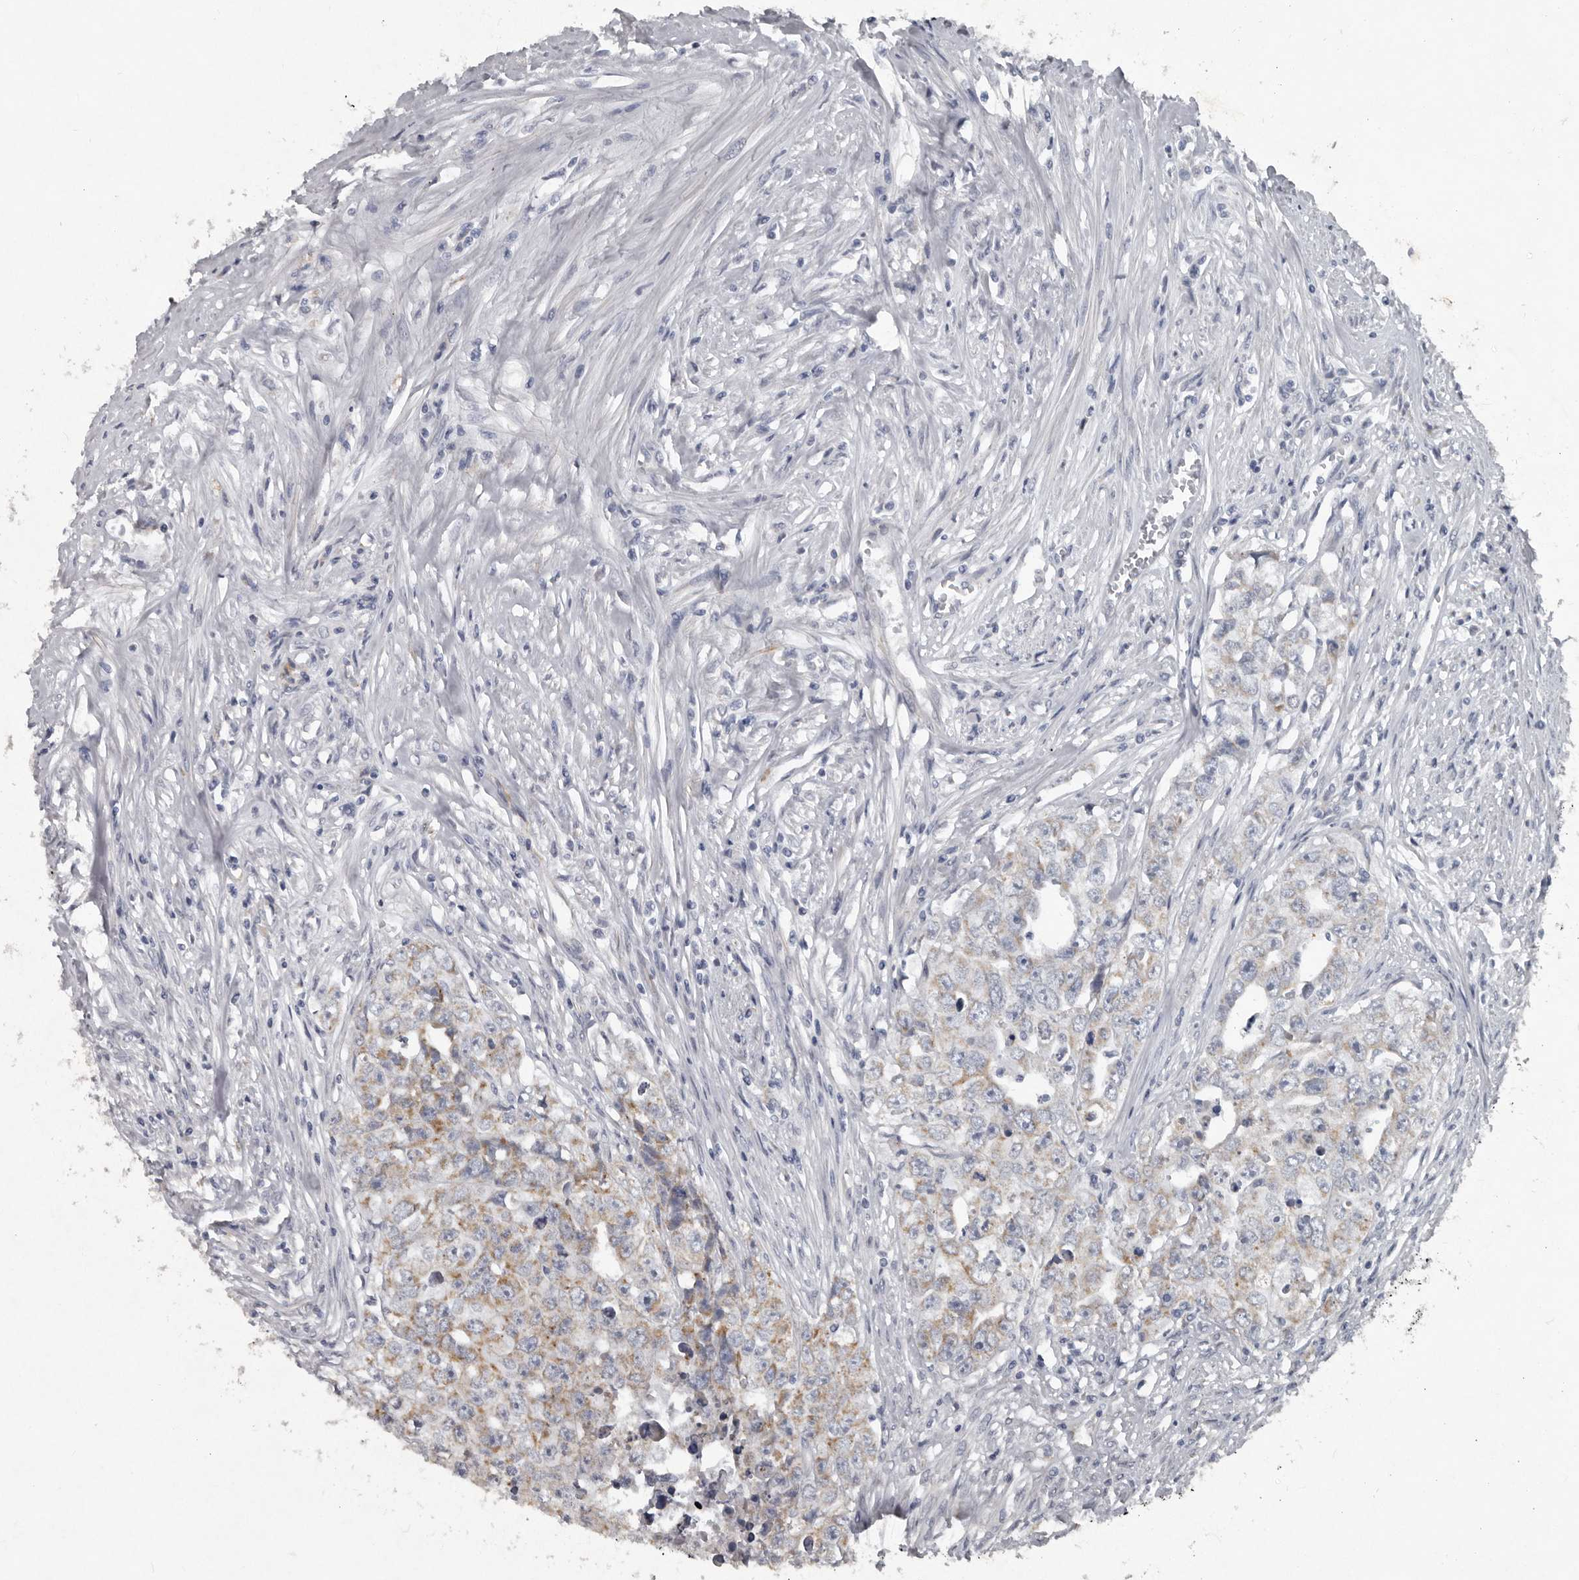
{"staining": {"intensity": "weak", "quantity": ">75%", "location": "cytoplasmic/membranous"}, "tissue": "testis cancer", "cell_type": "Tumor cells", "image_type": "cancer", "snomed": [{"axis": "morphology", "description": "Seminoma, NOS"}, {"axis": "morphology", "description": "Carcinoma, Embryonal, NOS"}, {"axis": "topography", "description": "Testis"}], "caption": "Brown immunohistochemical staining in human seminoma (testis) shows weak cytoplasmic/membranous staining in approximately >75% of tumor cells.", "gene": "MRPS15", "patient": {"sex": "male", "age": 43}}